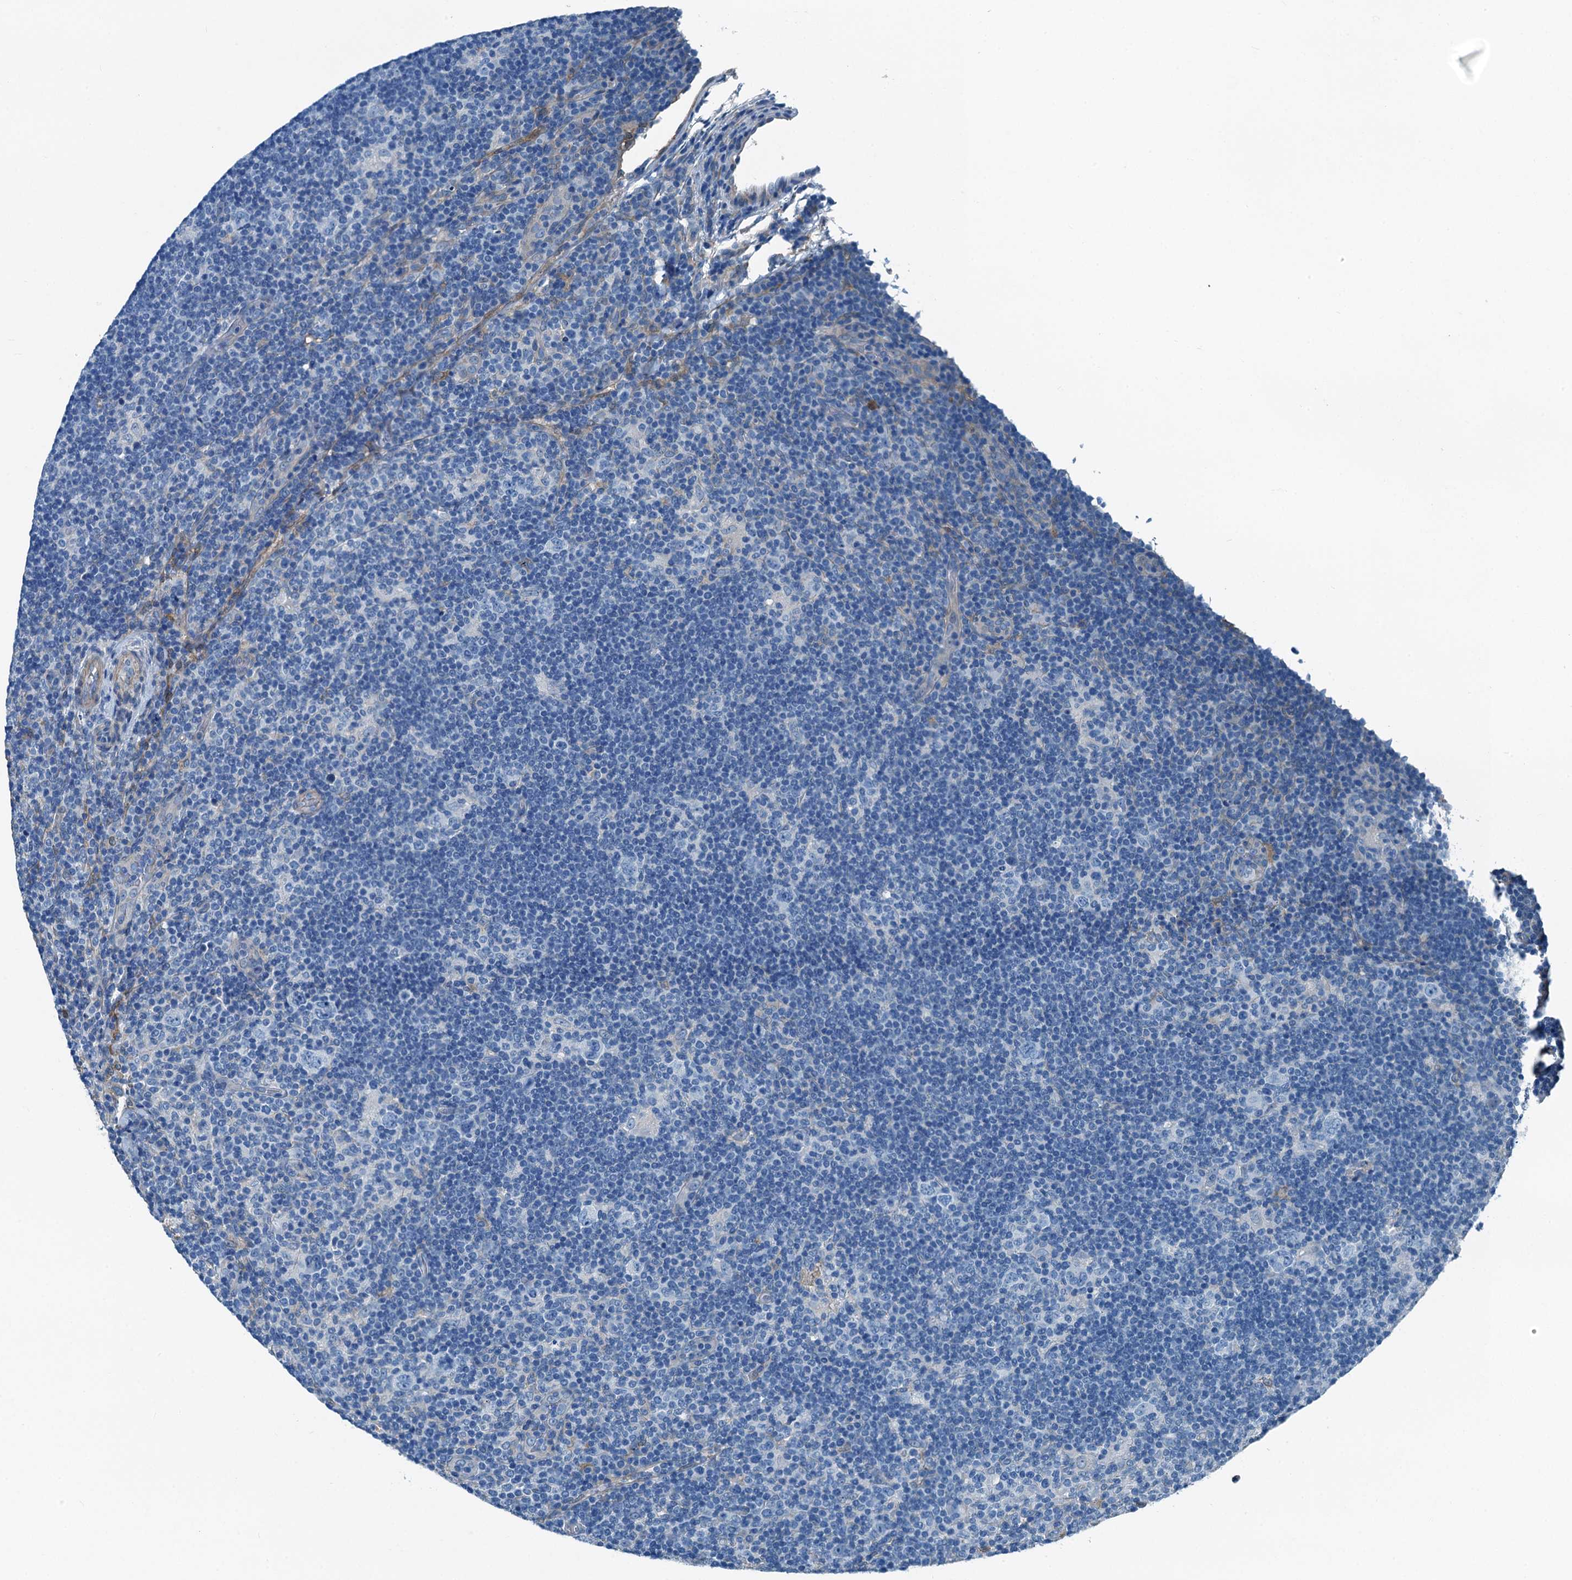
{"staining": {"intensity": "negative", "quantity": "none", "location": "none"}, "tissue": "lymphoma", "cell_type": "Tumor cells", "image_type": "cancer", "snomed": [{"axis": "morphology", "description": "Hodgkin's disease, NOS"}, {"axis": "topography", "description": "Lymph node"}], "caption": "IHC image of human Hodgkin's disease stained for a protein (brown), which shows no staining in tumor cells.", "gene": "RAB3IL1", "patient": {"sex": "female", "age": 57}}